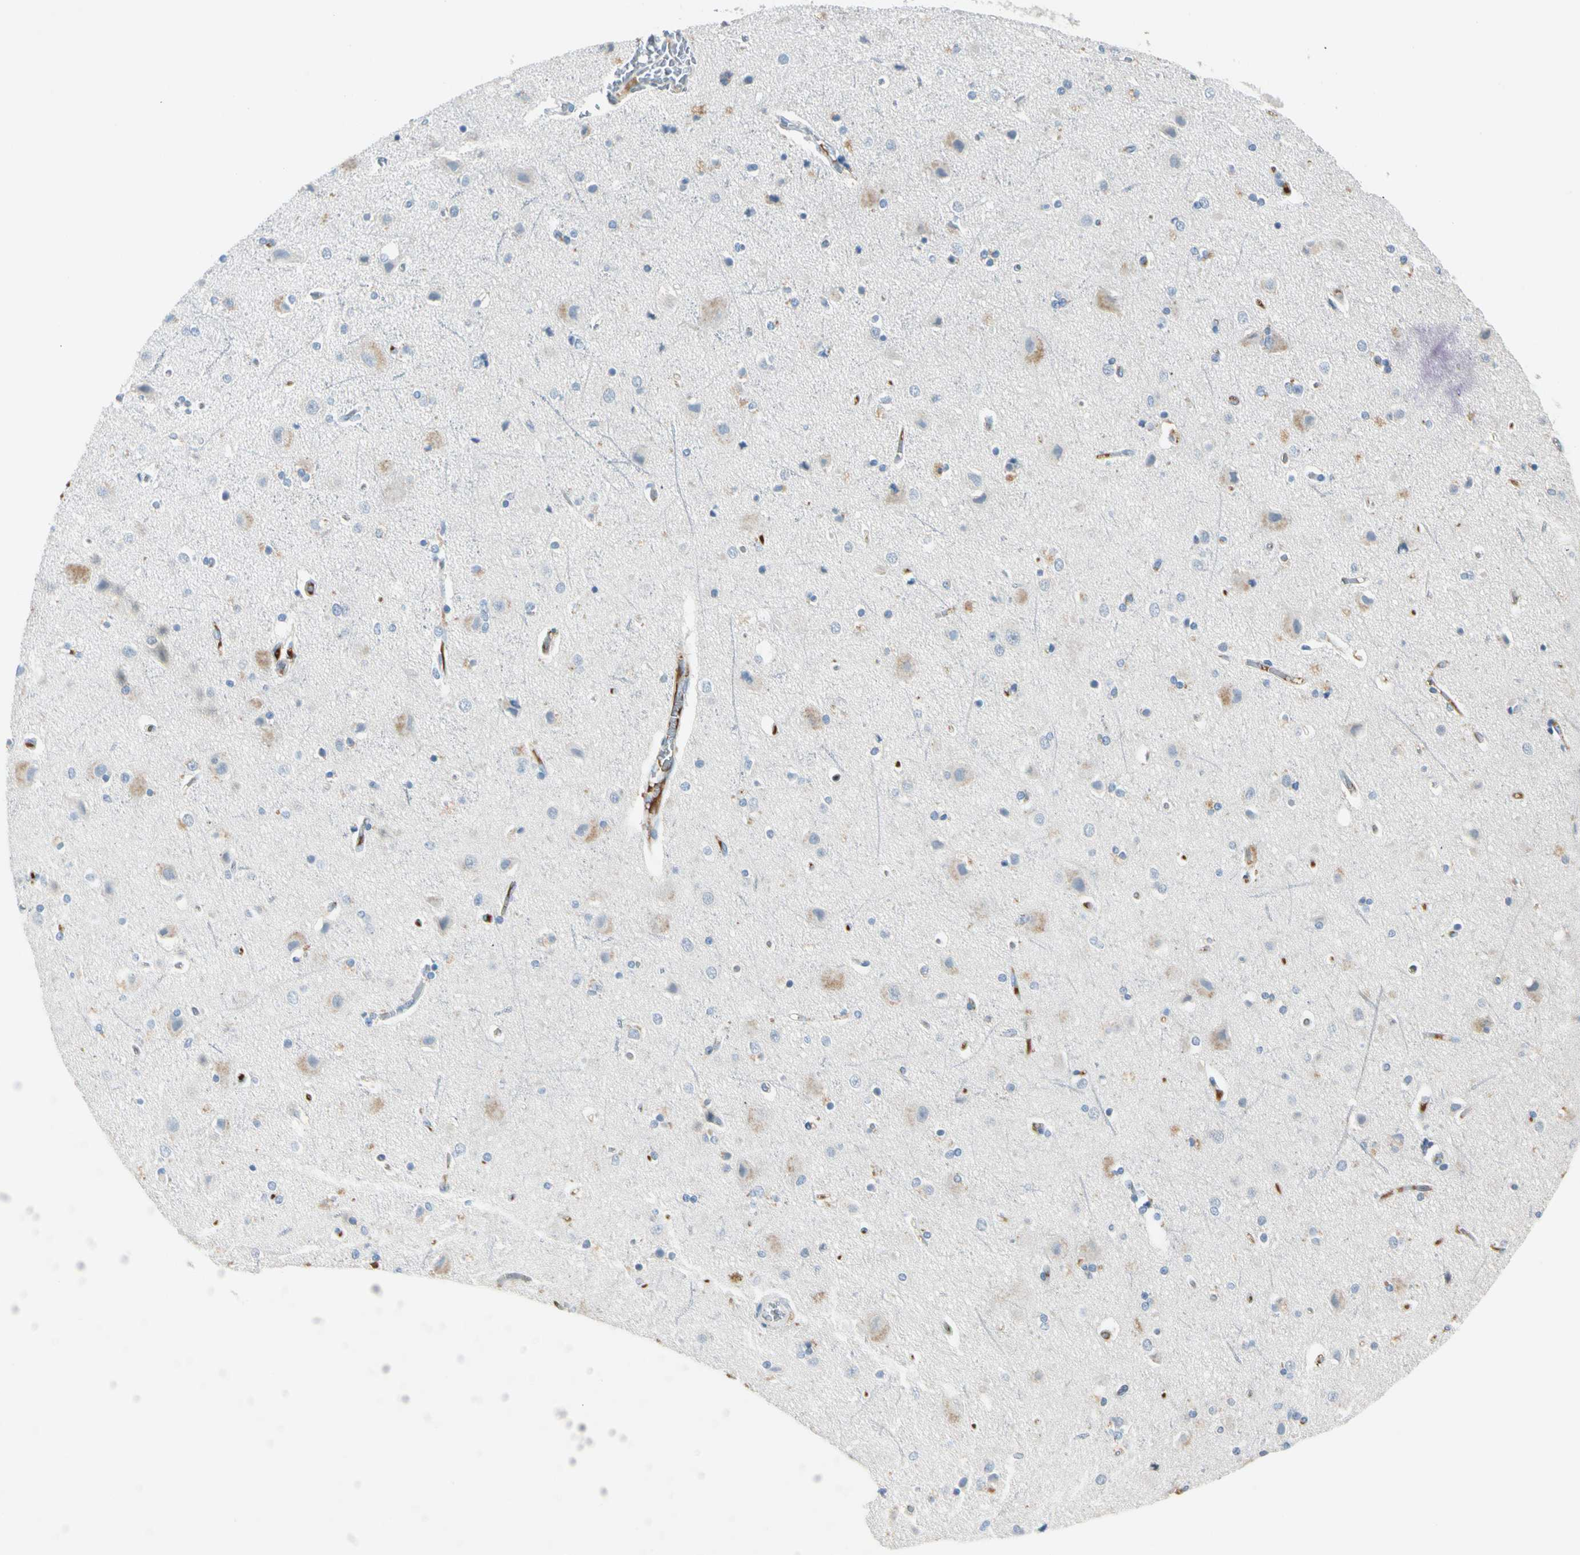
{"staining": {"intensity": "negative", "quantity": "none", "location": "none"}, "tissue": "cerebral cortex", "cell_type": "Endothelial cells", "image_type": "normal", "snomed": [{"axis": "morphology", "description": "Normal tissue, NOS"}, {"axis": "topography", "description": "Cerebral cortex"}], "caption": "Immunohistochemistry (IHC) image of unremarkable cerebral cortex stained for a protein (brown), which shows no positivity in endothelial cells.", "gene": "SERPIND1", "patient": {"sex": "female", "age": 54}}